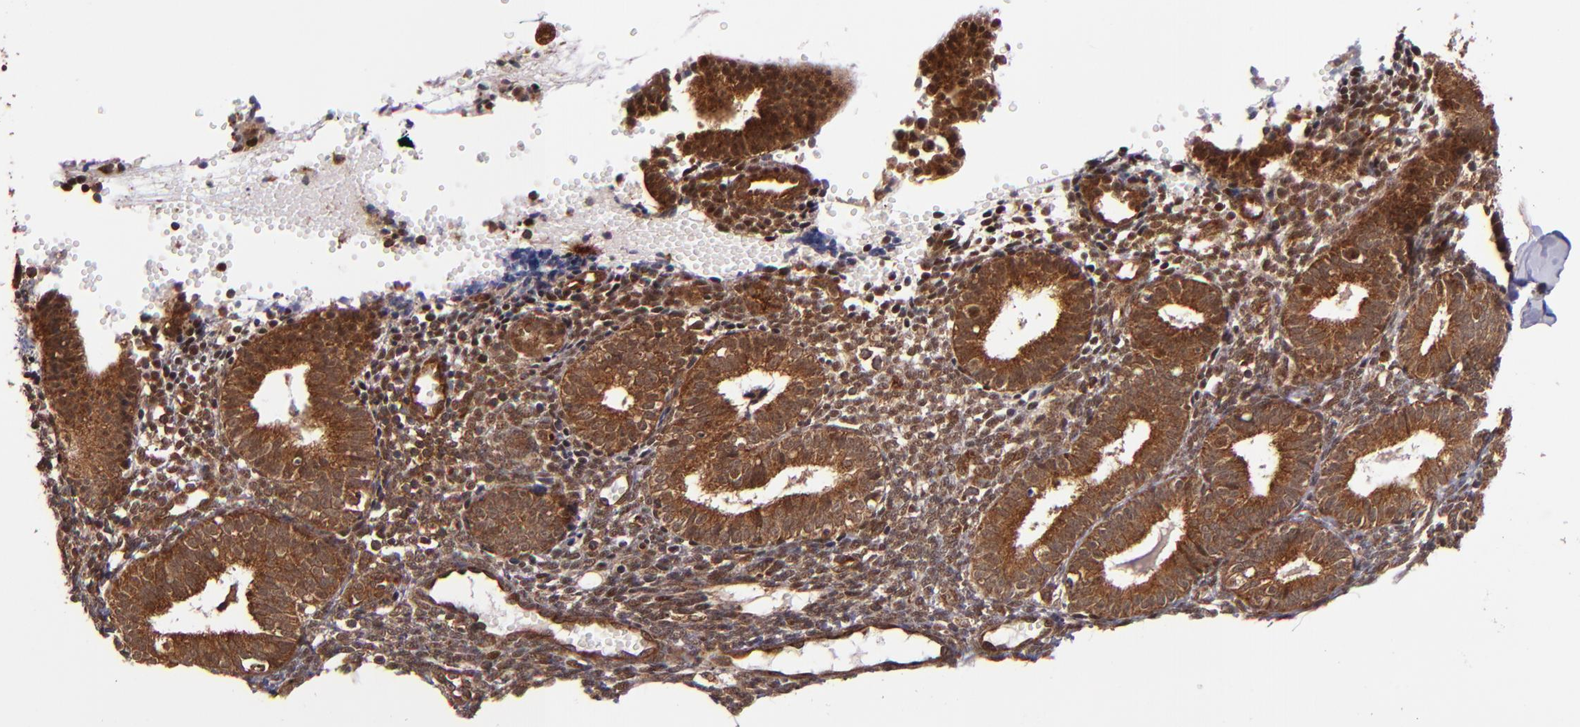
{"staining": {"intensity": "strong", "quantity": ">75%", "location": "nuclear"}, "tissue": "endometrium", "cell_type": "Cells in endometrial stroma", "image_type": "normal", "snomed": [{"axis": "morphology", "description": "Normal tissue, NOS"}, {"axis": "topography", "description": "Endometrium"}], "caption": "An immunohistochemistry (IHC) micrograph of benign tissue is shown. Protein staining in brown labels strong nuclear positivity in endometrium within cells in endometrial stroma.", "gene": "STX8", "patient": {"sex": "female", "age": 61}}